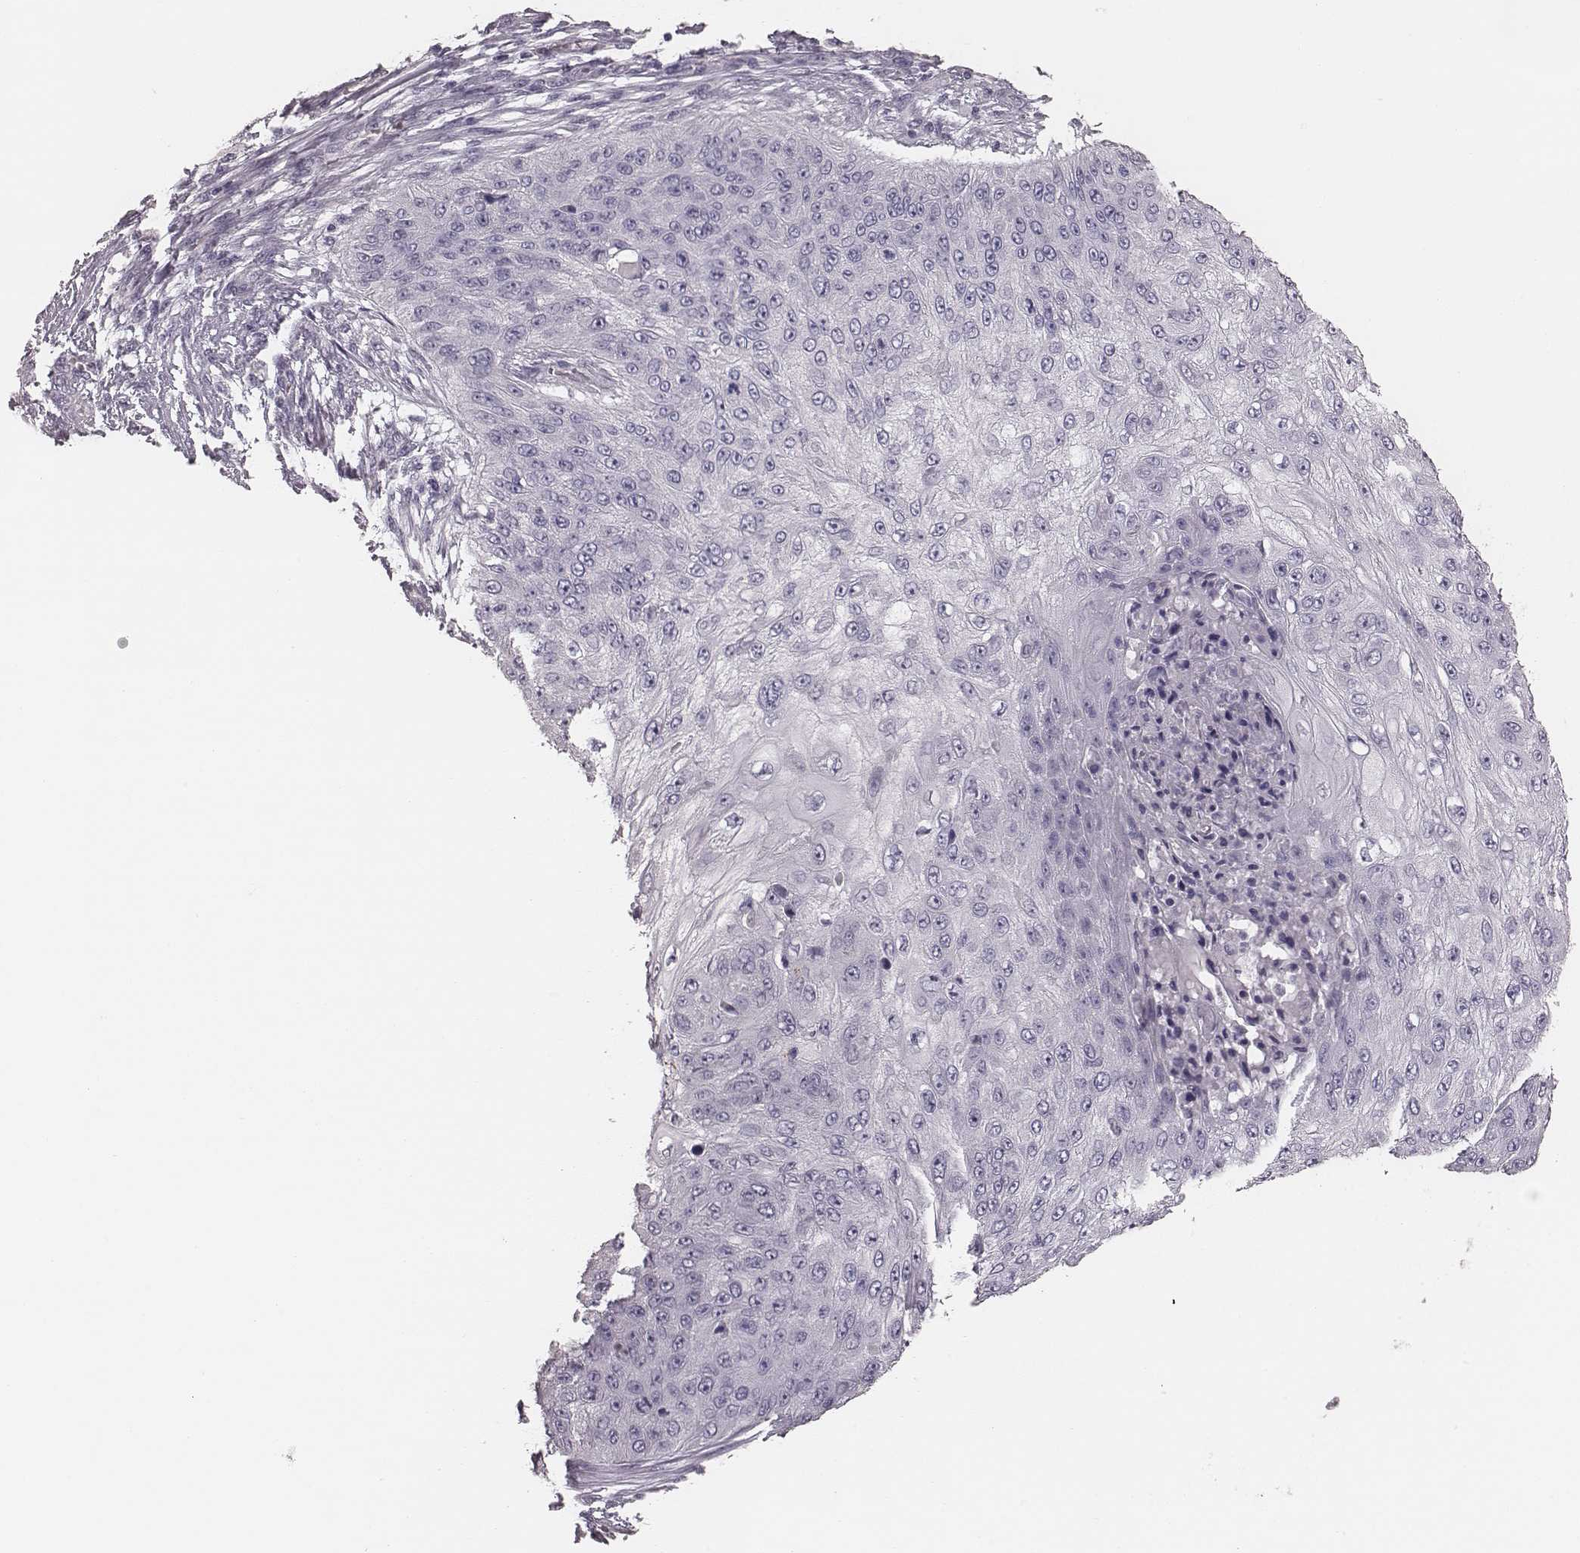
{"staining": {"intensity": "negative", "quantity": "none", "location": "none"}, "tissue": "skin cancer", "cell_type": "Tumor cells", "image_type": "cancer", "snomed": [{"axis": "morphology", "description": "Squamous cell carcinoma, NOS"}, {"axis": "topography", "description": "Skin"}], "caption": "Immunohistochemical staining of human skin squamous cell carcinoma demonstrates no significant staining in tumor cells.", "gene": "ZP4", "patient": {"sex": "female", "age": 80}}